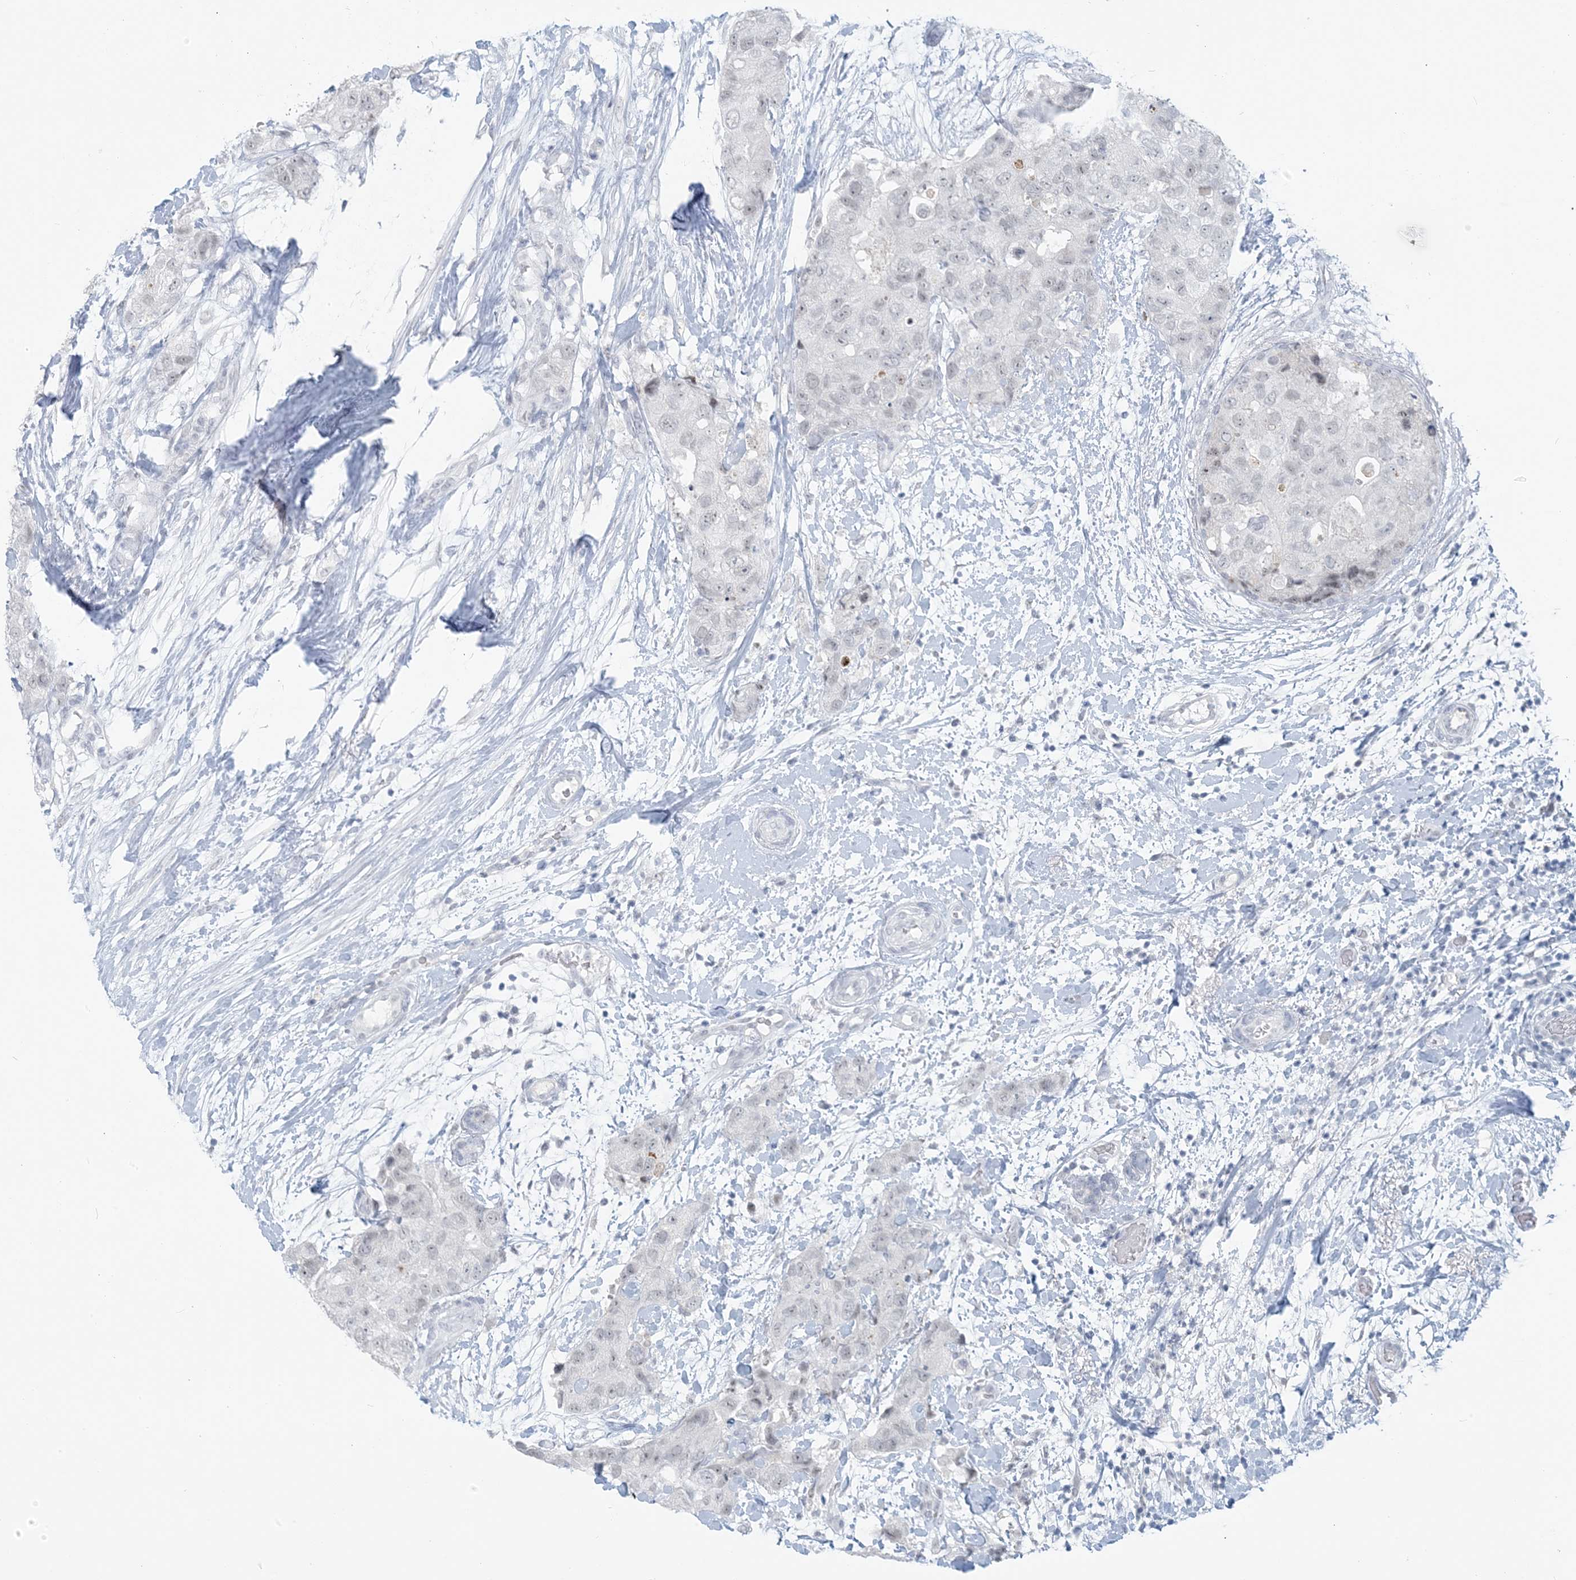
{"staining": {"intensity": "negative", "quantity": "none", "location": "none"}, "tissue": "breast cancer", "cell_type": "Tumor cells", "image_type": "cancer", "snomed": [{"axis": "morphology", "description": "Duct carcinoma"}, {"axis": "topography", "description": "Breast"}], "caption": "An image of invasive ductal carcinoma (breast) stained for a protein displays no brown staining in tumor cells.", "gene": "SCML1", "patient": {"sex": "female", "age": 62}}